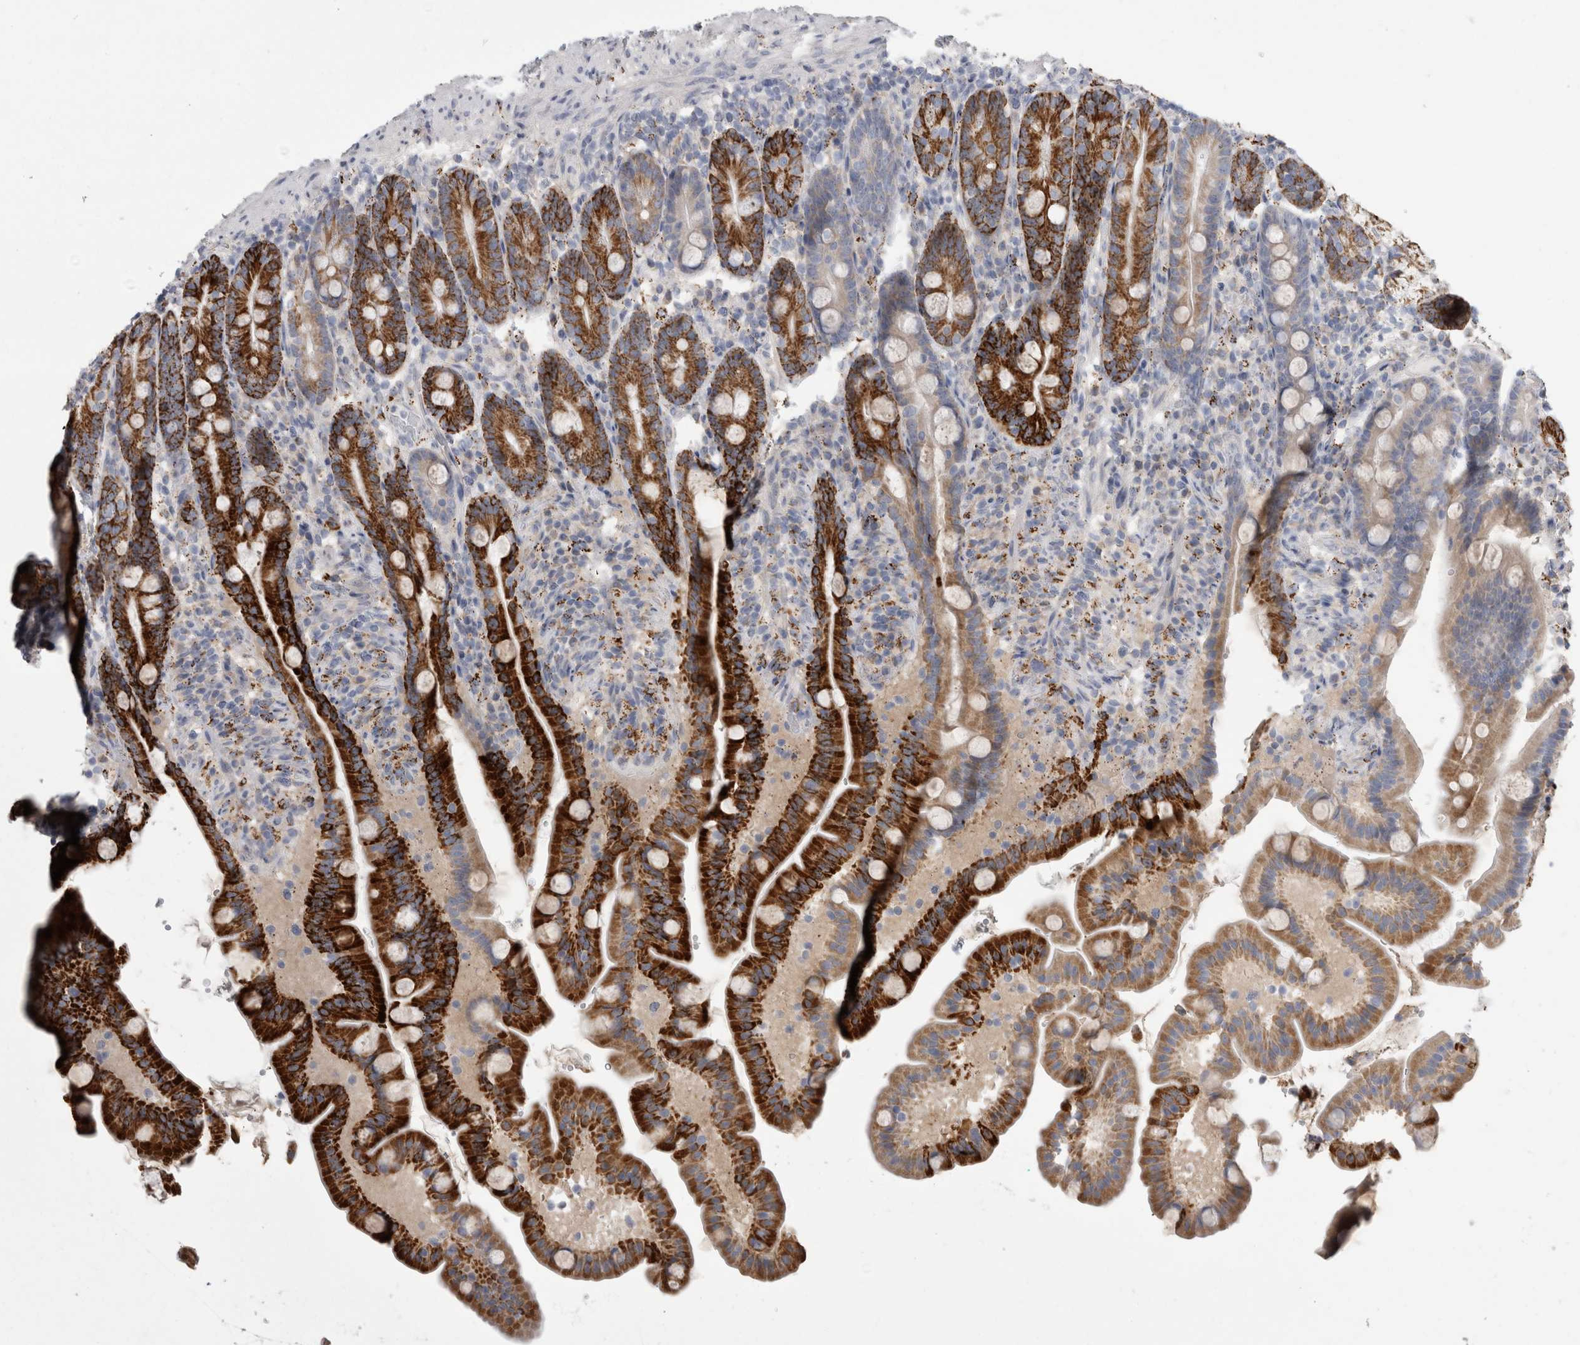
{"staining": {"intensity": "strong", "quantity": "25%-75%", "location": "cytoplasmic/membranous"}, "tissue": "duodenum", "cell_type": "Glandular cells", "image_type": "normal", "snomed": [{"axis": "morphology", "description": "Normal tissue, NOS"}, {"axis": "topography", "description": "Duodenum"}], "caption": "Glandular cells reveal high levels of strong cytoplasmic/membranous positivity in about 25%-75% of cells in unremarkable duodenum. The protein of interest is shown in brown color, while the nuclei are stained blue.", "gene": "GATM", "patient": {"sex": "male", "age": 54}}